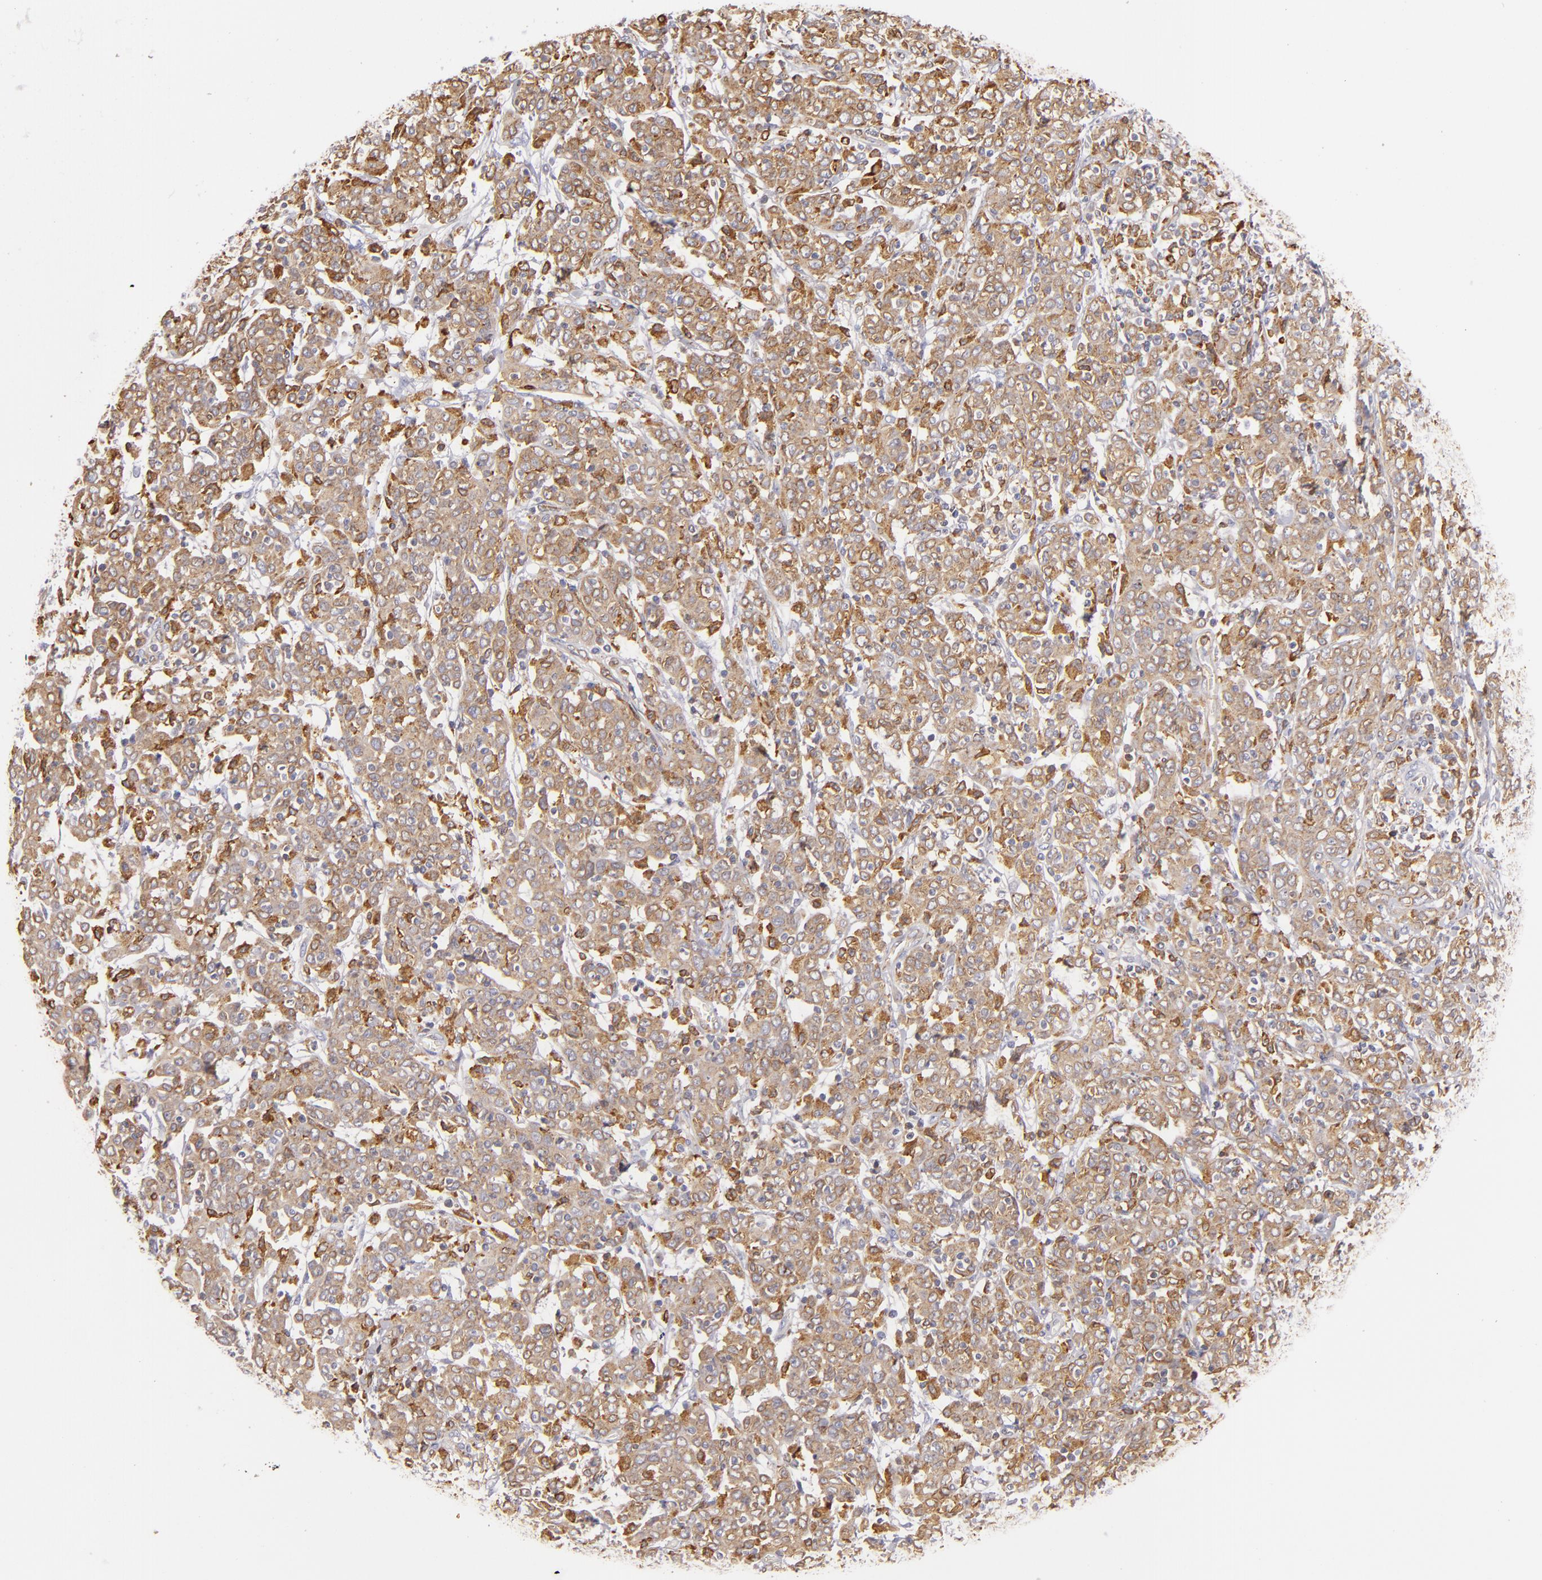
{"staining": {"intensity": "moderate", "quantity": "25%-75%", "location": "cytoplasmic/membranous"}, "tissue": "cervical cancer", "cell_type": "Tumor cells", "image_type": "cancer", "snomed": [{"axis": "morphology", "description": "Normal tissue, NOS"}, {"axis": "morphology", "description": "Squamous cell carcinoma, NOS"}, {"axis": "topography", "description": "Cervix"}], "caption": "The image reveals staining of cervical squamous cell carcinoma, revealing moderate cytoplasmic/membranous protein positivity (brown color) within tumor cells.", "gene": "CD74", "patient": {"sex": "female", "age": 67}}